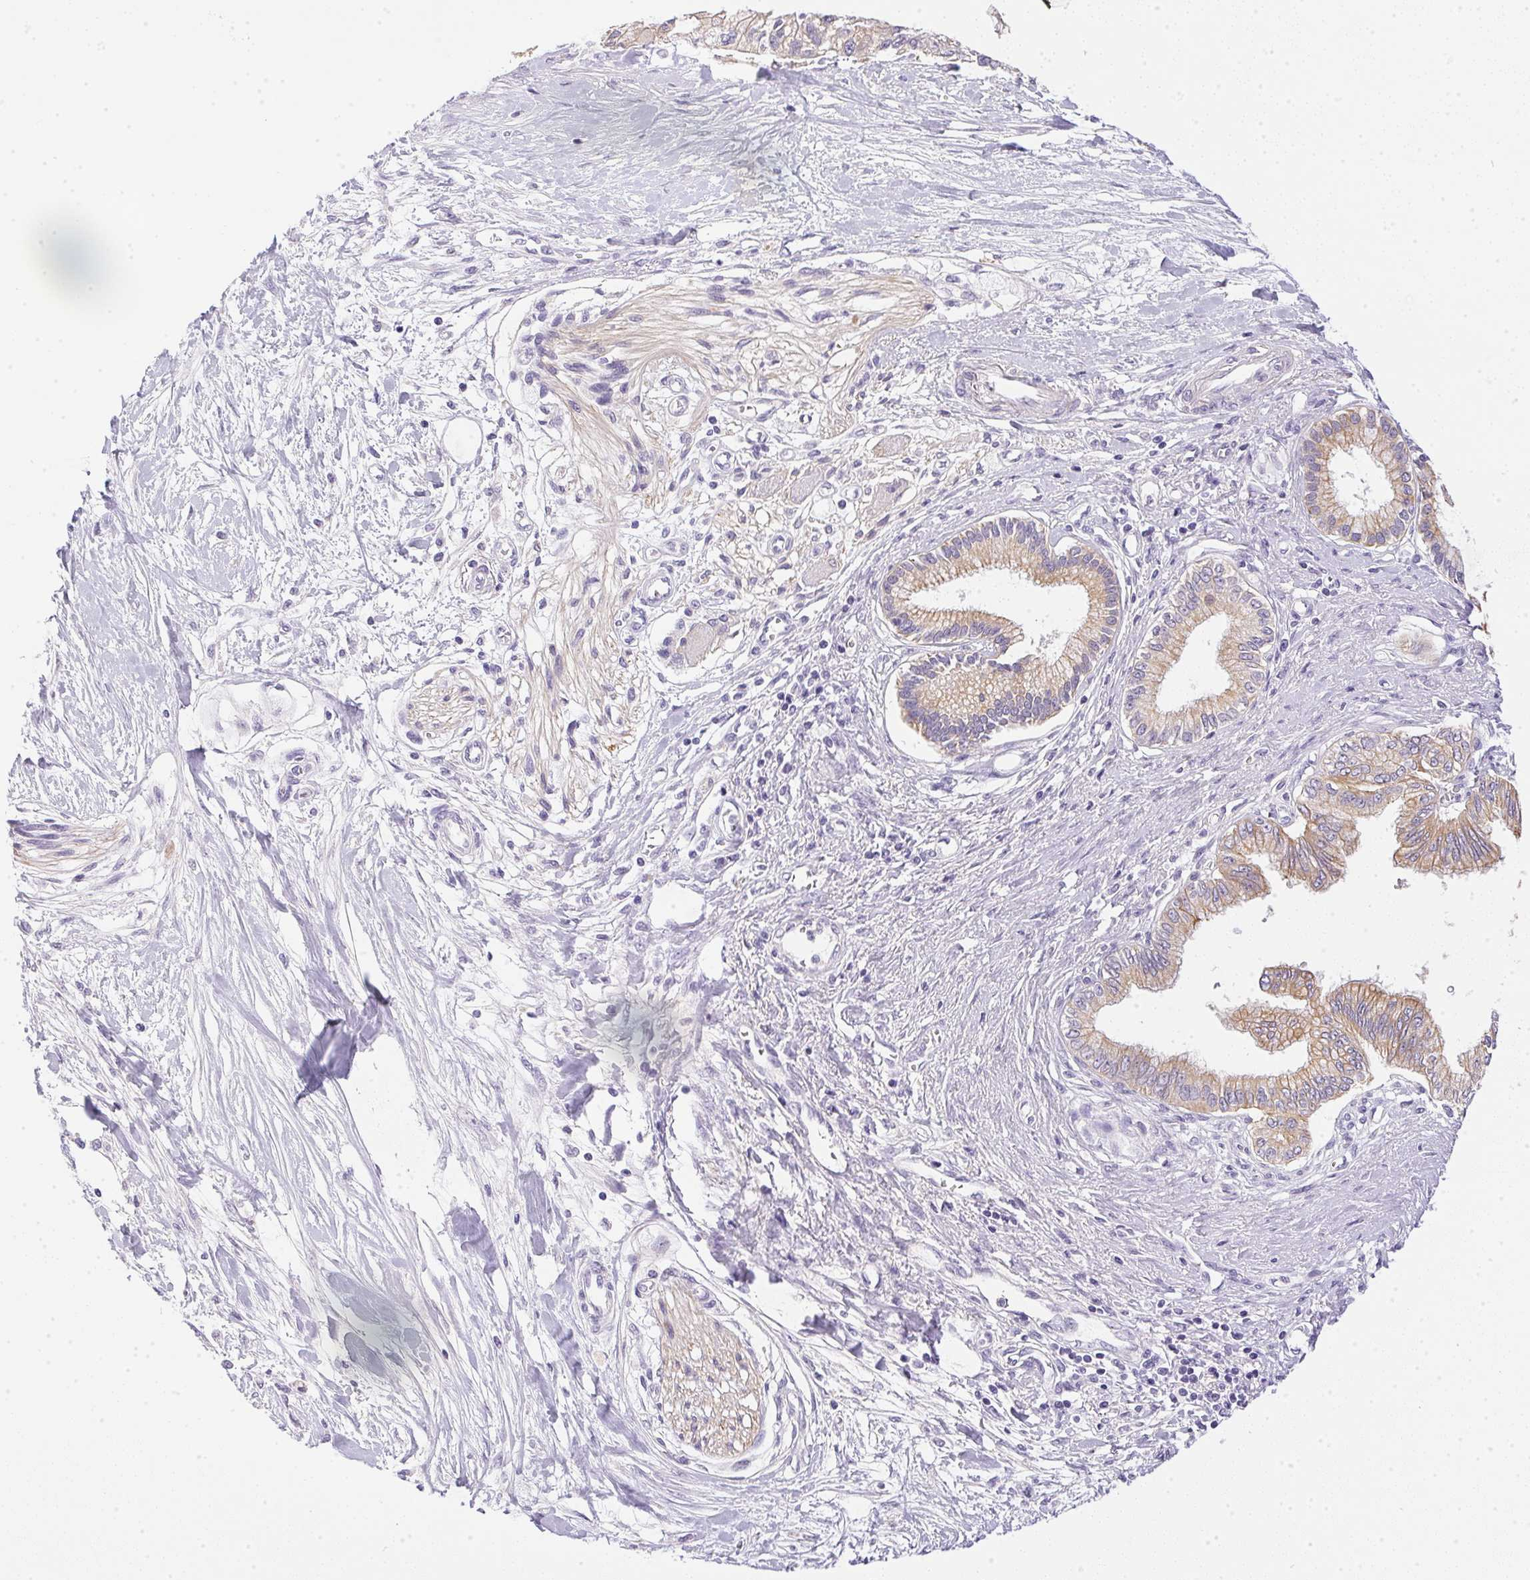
{"staining": {"intensity": "weak", "quantity": ">75%", "location": "cytoplasmic/membranous"}, "tissue": "pancreatic cancer", "cell_type": "Tumor cells", "image_type": "cancer", "snomed": [{"axis": "morphology", "description": "Adenocarcinoma, NOS"}, {"axis": "topography", "description": "Pancreas"}], "caption": "A low amount of weak cytoplasmic/membranous staining is identified in about >75% of tumor cells in adenocarcinoma (pancreatic) tissue.", "gene": "SLC17A7", "patient": {"sex": "female", "age": 77}}